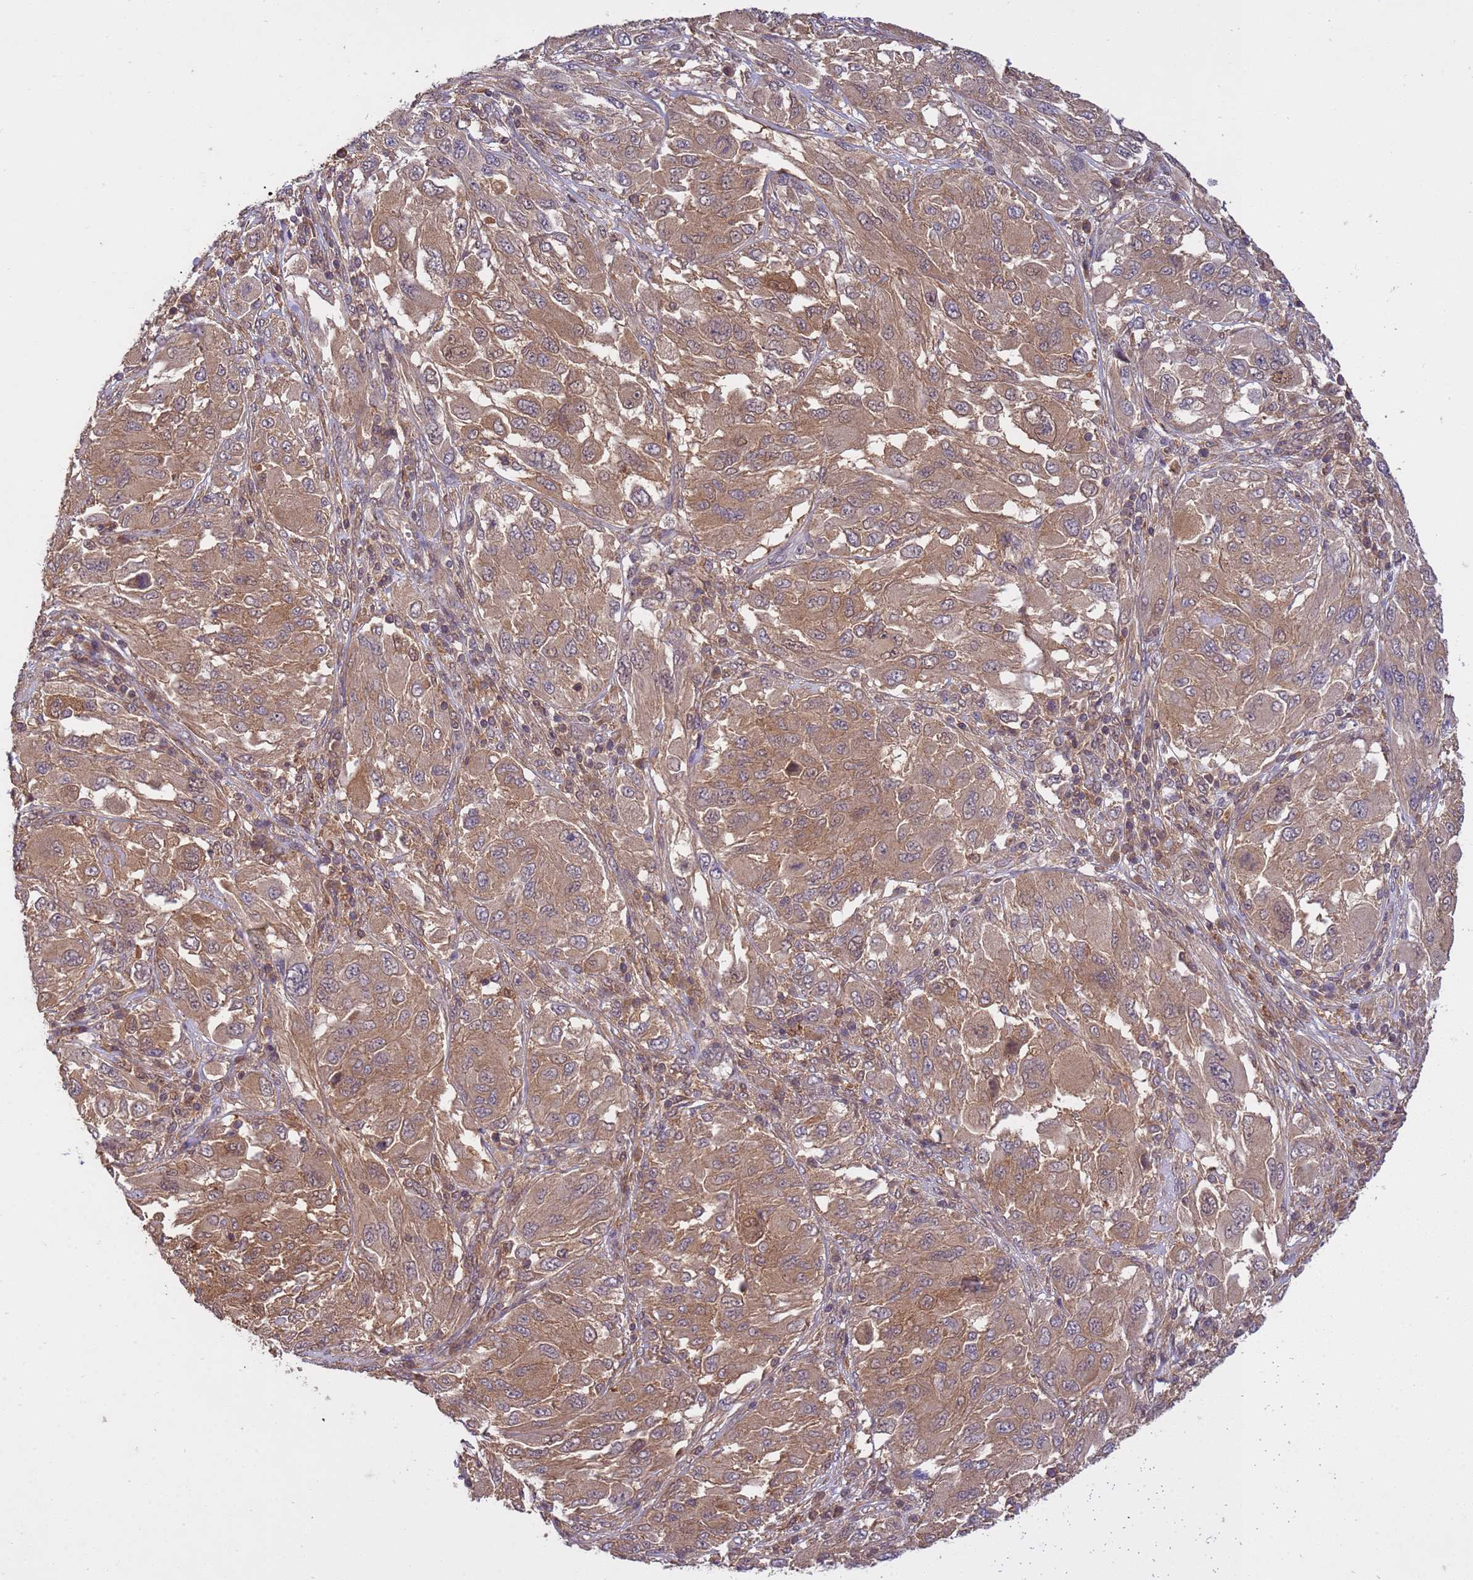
{"staining": {"intensity": "moderate", "quantity": ">75%", "location": "cytoplasmic/membranous"}, "tissue": "melanoma", "cell_type": "Tumor cells", "image_type": "cancer", "snomed": [{"axis": "morphology", "description": "Malignant melanoma, NOS"}, {"axis": "topography", "description": "Skin"}], "caption": "A photomicrograph showing moderate cytoplasmic/membranous positivity in about >75% of tumor cells in malignant melanoma, as visualized by brown immunohistochemical staining.", "gene": "NPEPPS", "patient": {"sex": "female", "age": 91}}